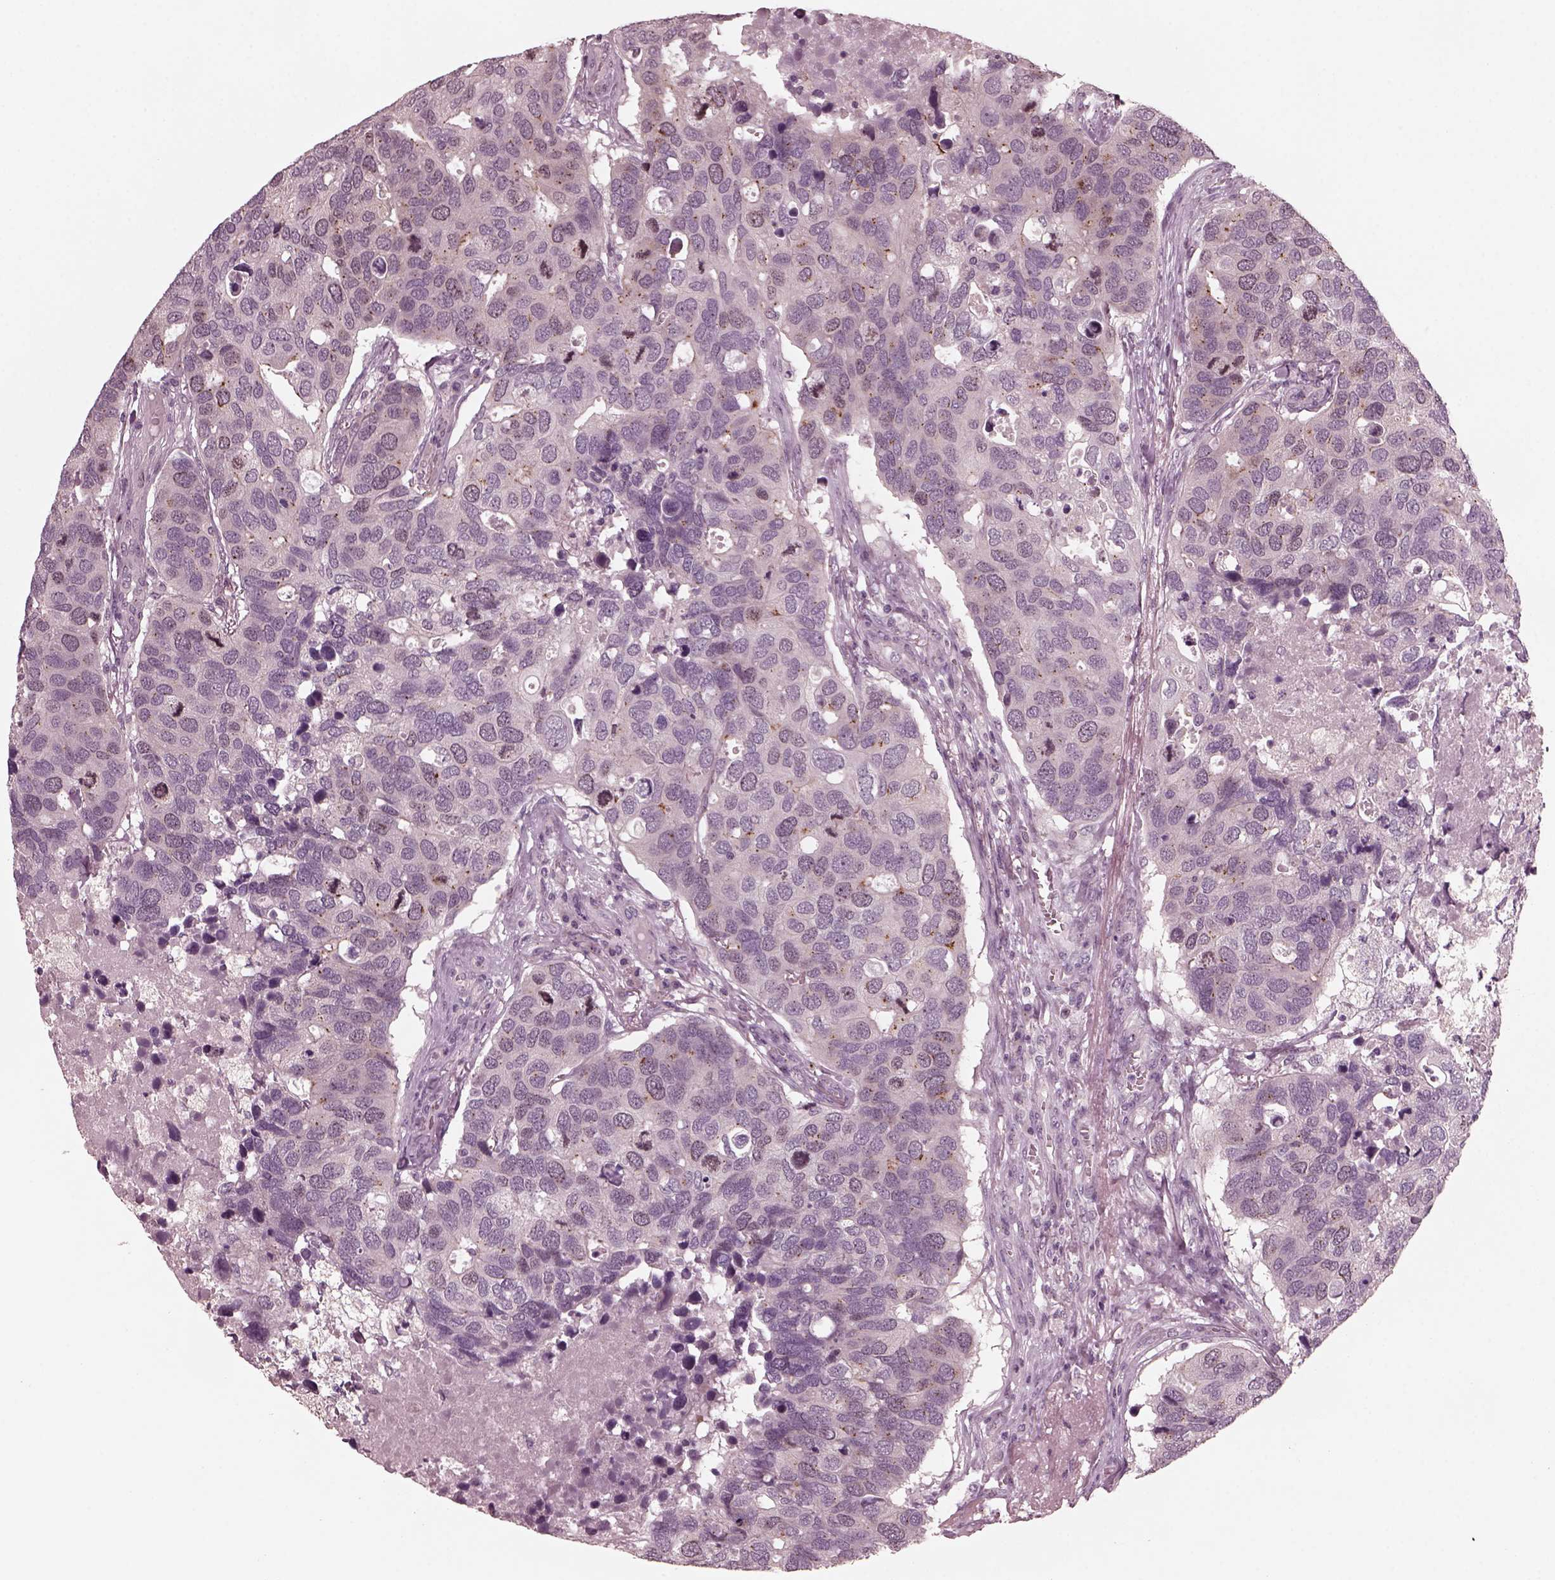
{"staining": {"intensity": "weak", "quantity": "<25%", "location": "cytoplasmic/membranous"}, "tissue": "breast cancer", "cell_type": "Tumor cells", "image_type": "cancer", "snomed": [{"axis": "morphology", "description": "Duct carcinoma"}, {"axis": "topography", "description": "Breast"}], "caption": "High power microscopy micrograph of an IHC micrograph of infiltrating ductal carcinoma (breast), revealing no significant staining in tumor cells.", "gene": "SAXO1", "patient": {"sex": "female", "age": 83}}